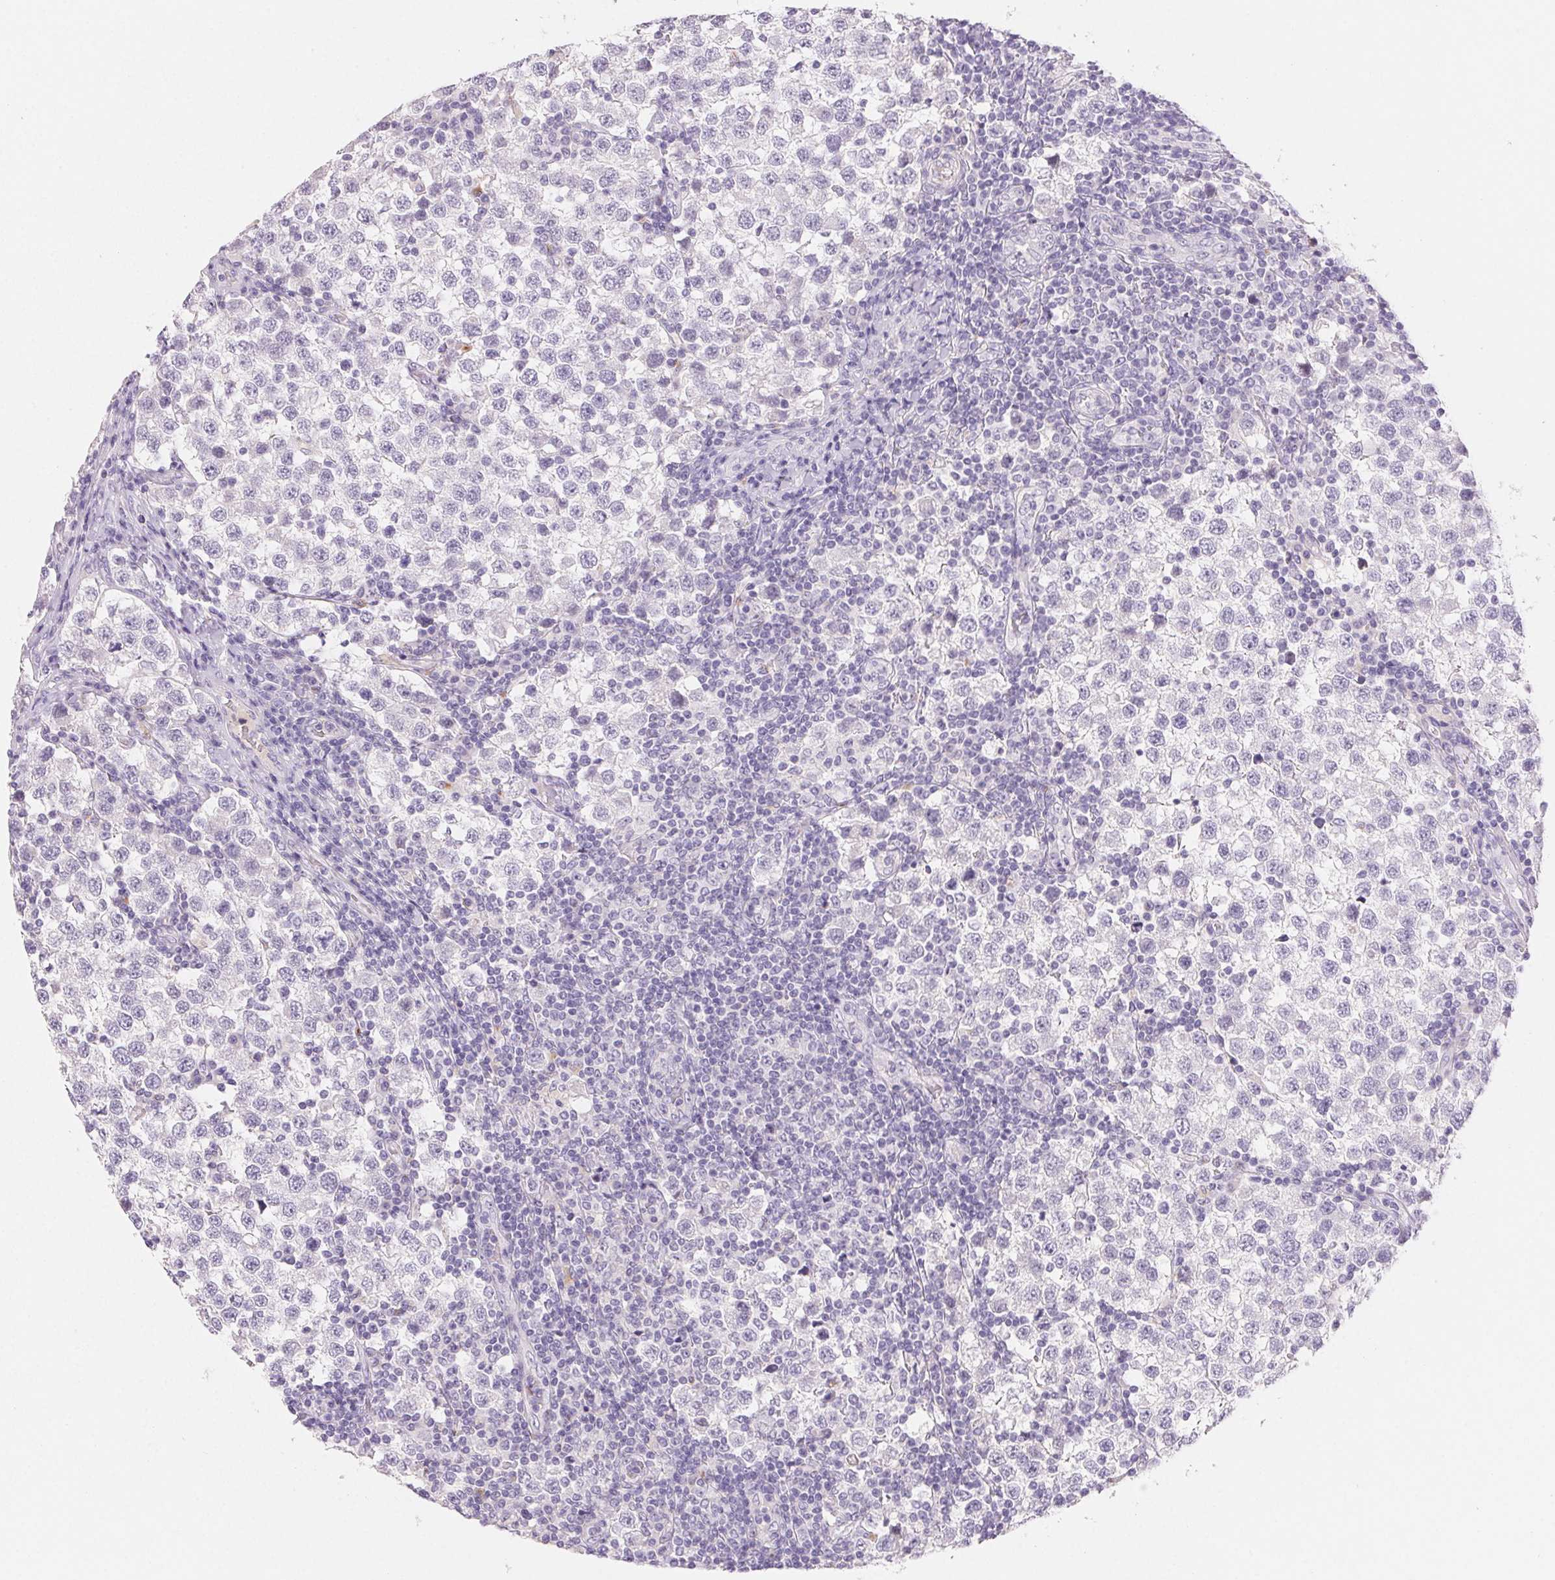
{"staining": {"intensity": "negative", "quantity": "none", "location": "none"}, "tissue": "testis cancer", "cell_type": "Tumor cells", "image_type": "cancer", "snomed": [{"axis": "morphology", "description": "Seminoma, NOS"}, {"axis": "topography", "description": "Testis"}], "caption": "Photomicrograph shows no protein staining in tumor cells of testis cancer (seminoma) tissue.", "gene": "BPIFB2", "patient": {"sex": "male", "age": 34}}